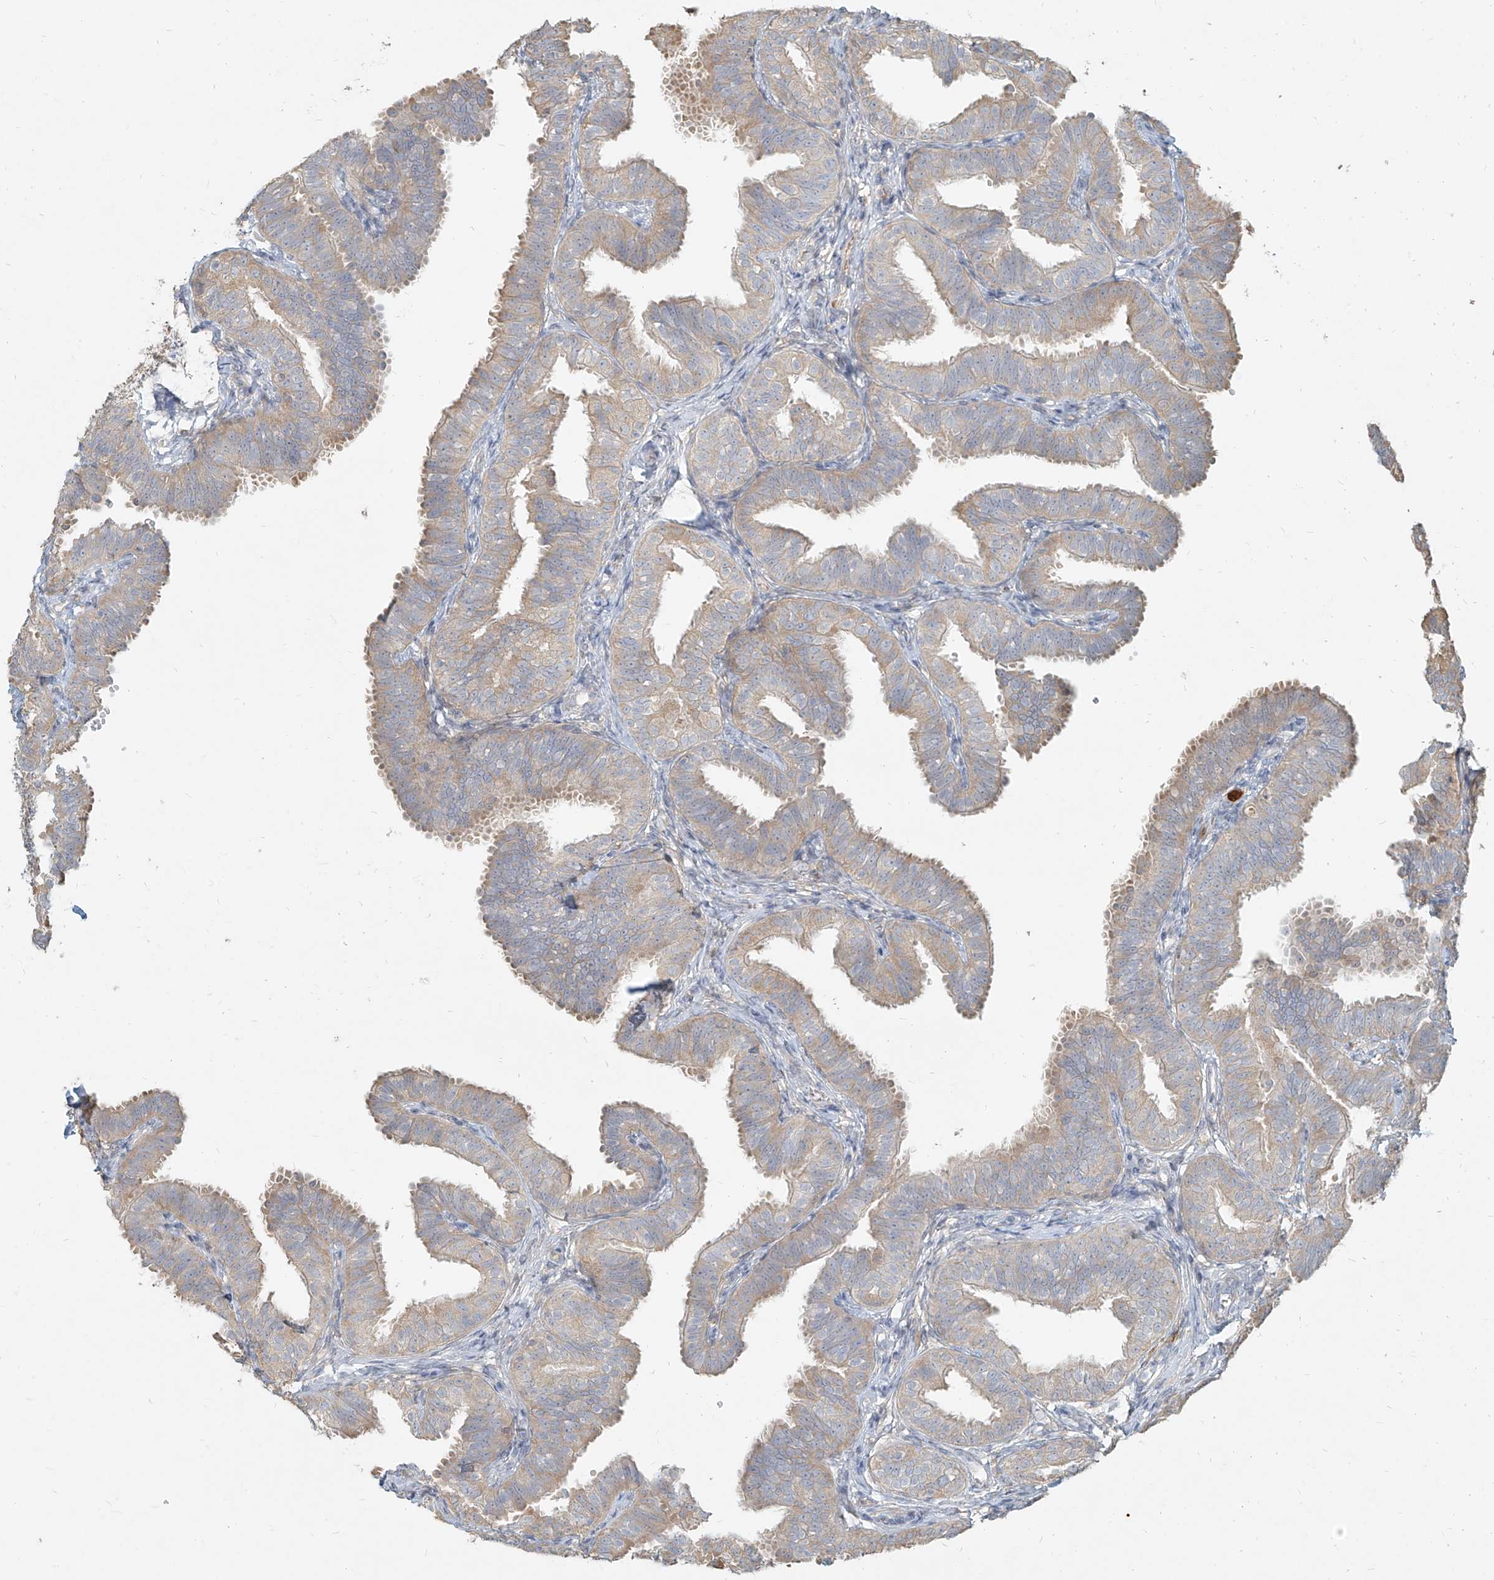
{"staining": {"intensity": "weak", "quantity": "25%-75%", "location": "cytoplasmic/membranous"}, "tissue": "fallopian tube", "cell_type": "Glandular cells", "image_type": "normal", "snomed": [{"axis": "morphology", "description": "Normal tissue, NOS"}, {"axis": "topography", "description": "Fallopian tube"}], "caption": "A histopathology image of human fallopian tube stained for a protein displays weak cytoplasmic/membranous brown staining in glandular cells. Using DAB (3,3'-diaminobenzidine) (brown) and hematoxylin (blue) stains, captured at high magnification using brightfield microscopy.", "gene": "PGD", "patient": {"sex": "female", "age": 35}}